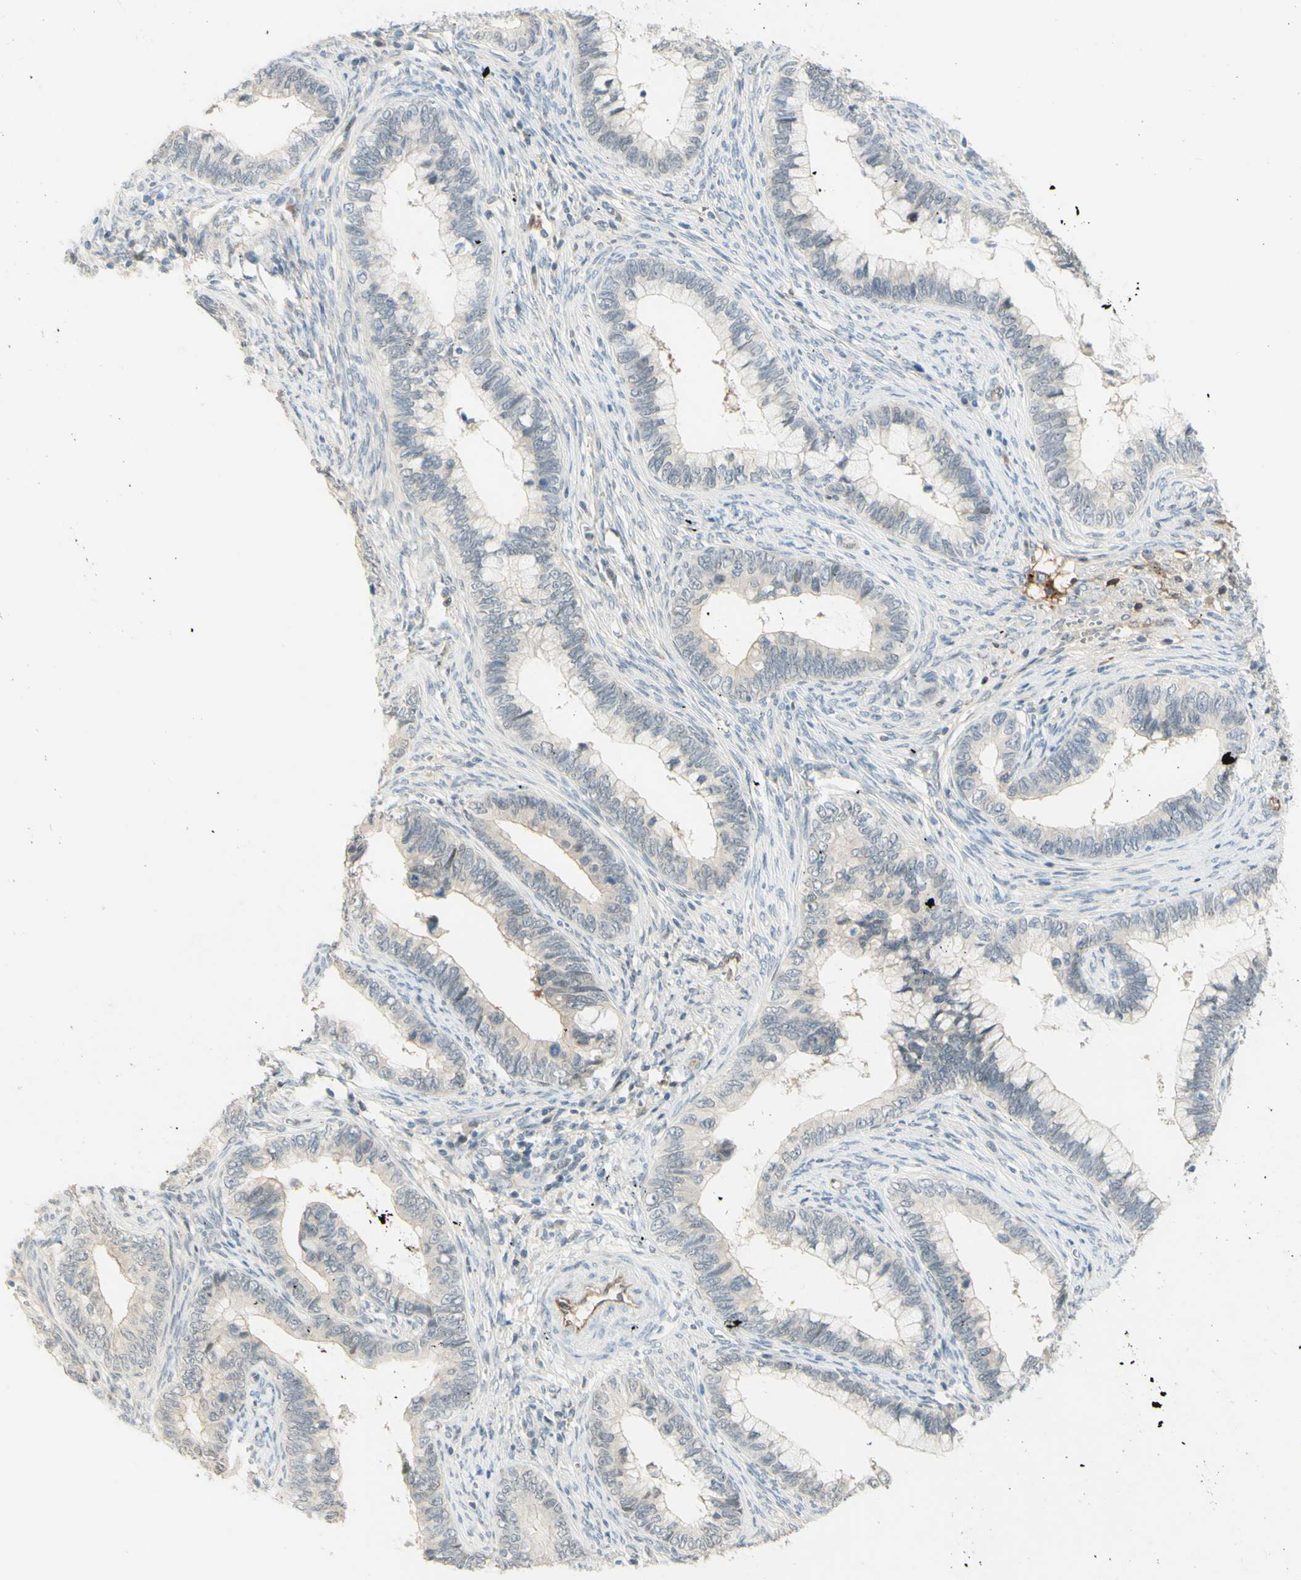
{"staining": {"intensity": "negative", "quantity": "none", "location": "none"}, "tissue": "cervical cancer", "cell_type": "Tumor cells", "image_type": "cancer", "snomed": [{"axis": "morphology", "description": "Adenocarcinoma, NOS"}, {"axis": "topography", "description": "Cervix"}], "caption": "DAB immunohistochemical staining of human cervical cancer demonstrates no significant expression in tumor cells.", "gene": "ANGPT2", "patient": {"sex": "female", "age": 44}}